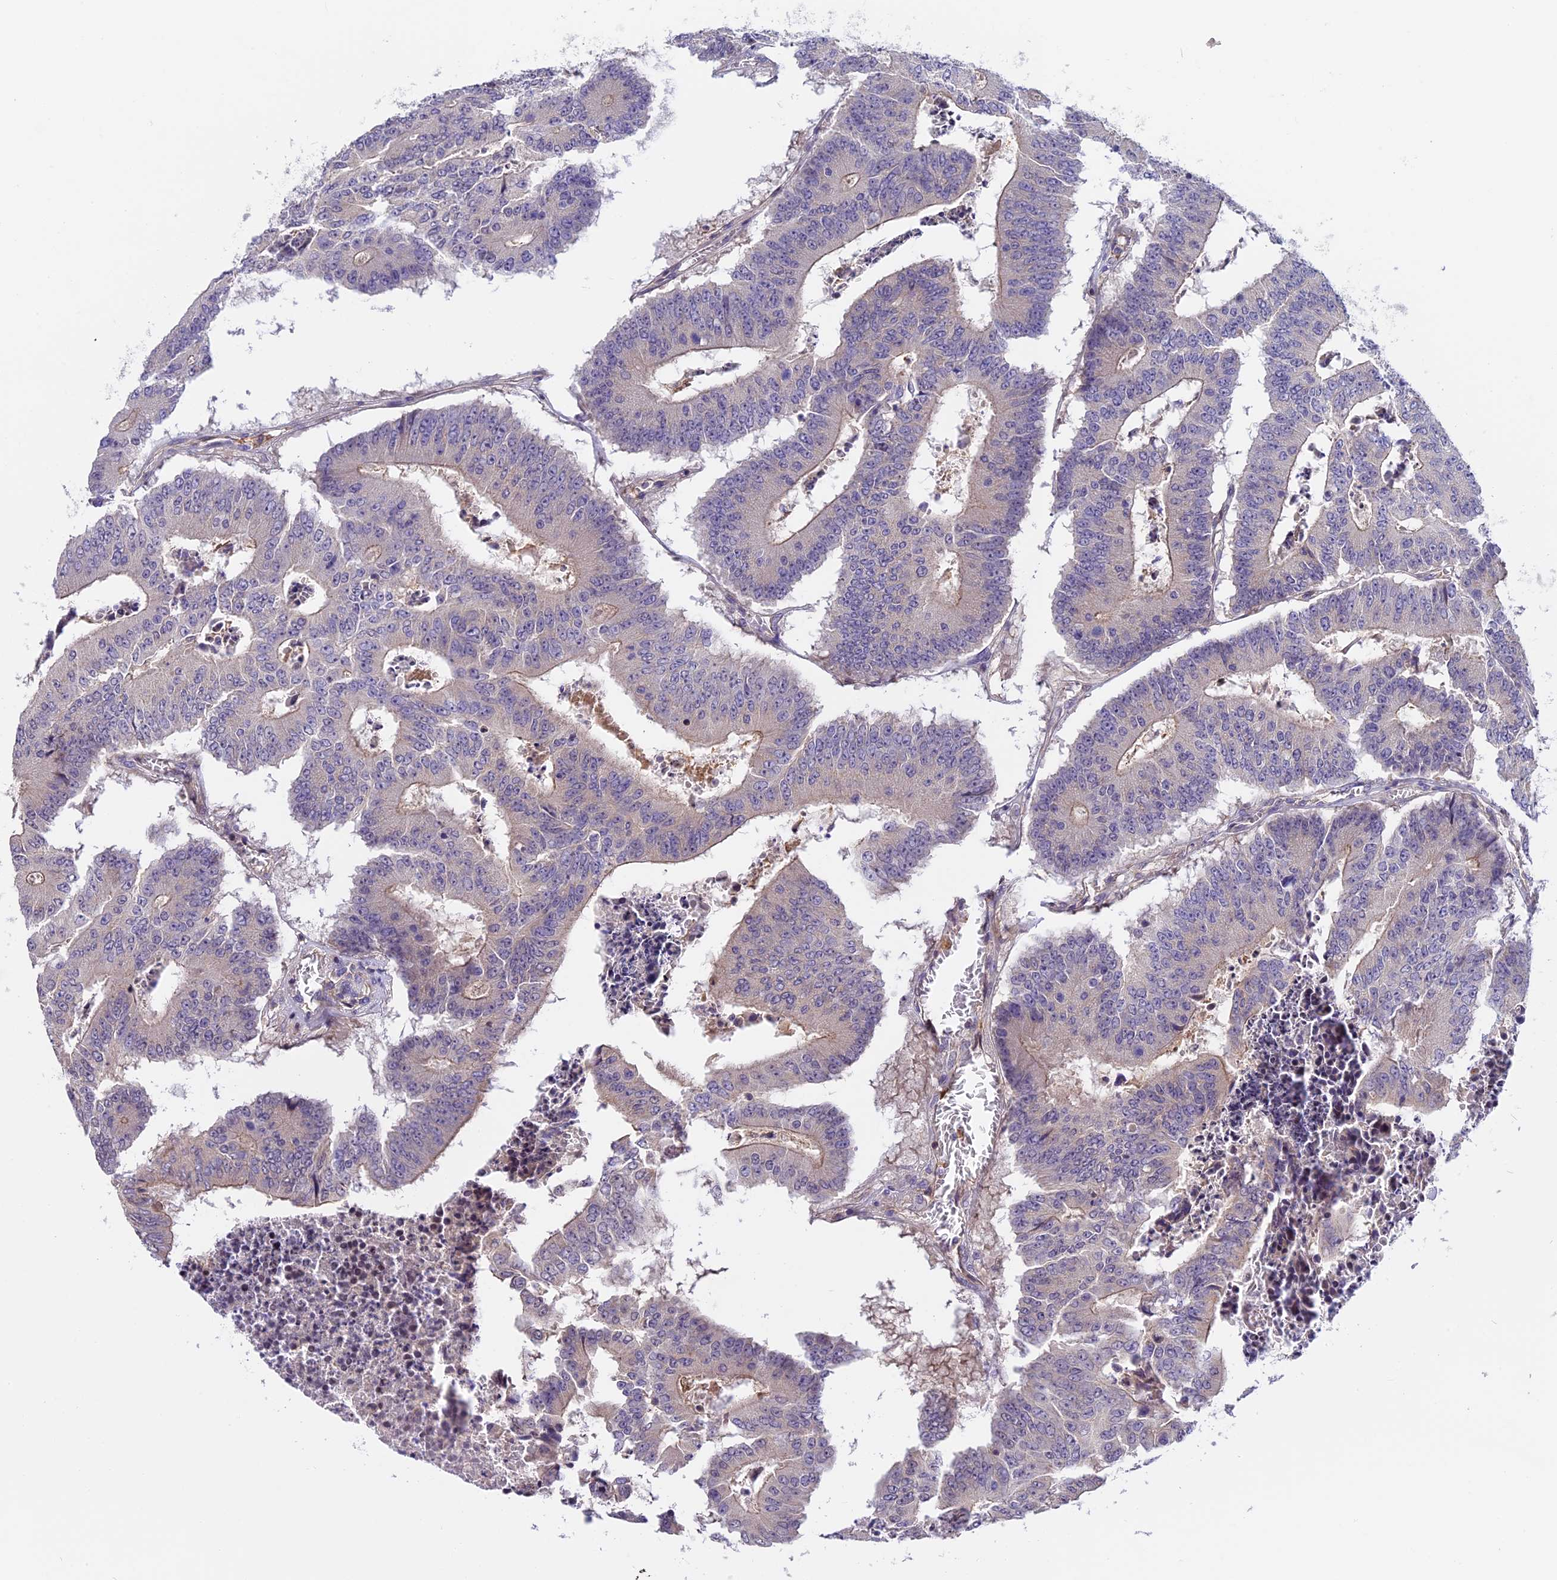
{"staining": {"intensity": "negative", "quantity": "none", "location": "none"}, "tissue": "colorectal cancer", "cell_type": "Tumor cells", "image_type": "cancer", "snomed": [{"axis": "morphology", "description": "Adenocarcinoma, NOS"}, {"axis": "topography", "description": "Colon"}], "caption": "Immunohistochemical staining of colorectal cancer demonstrates no significant positivity in tumor cells. Brightfield microscopy of immunohistochemistry stained with DAB (3,3'-diaminobenzidine) (brown) and hematoxylin (blue), captured at high magnification.", "gene": "FAM98C", "patient": {"sex": "male", "age": 87}}